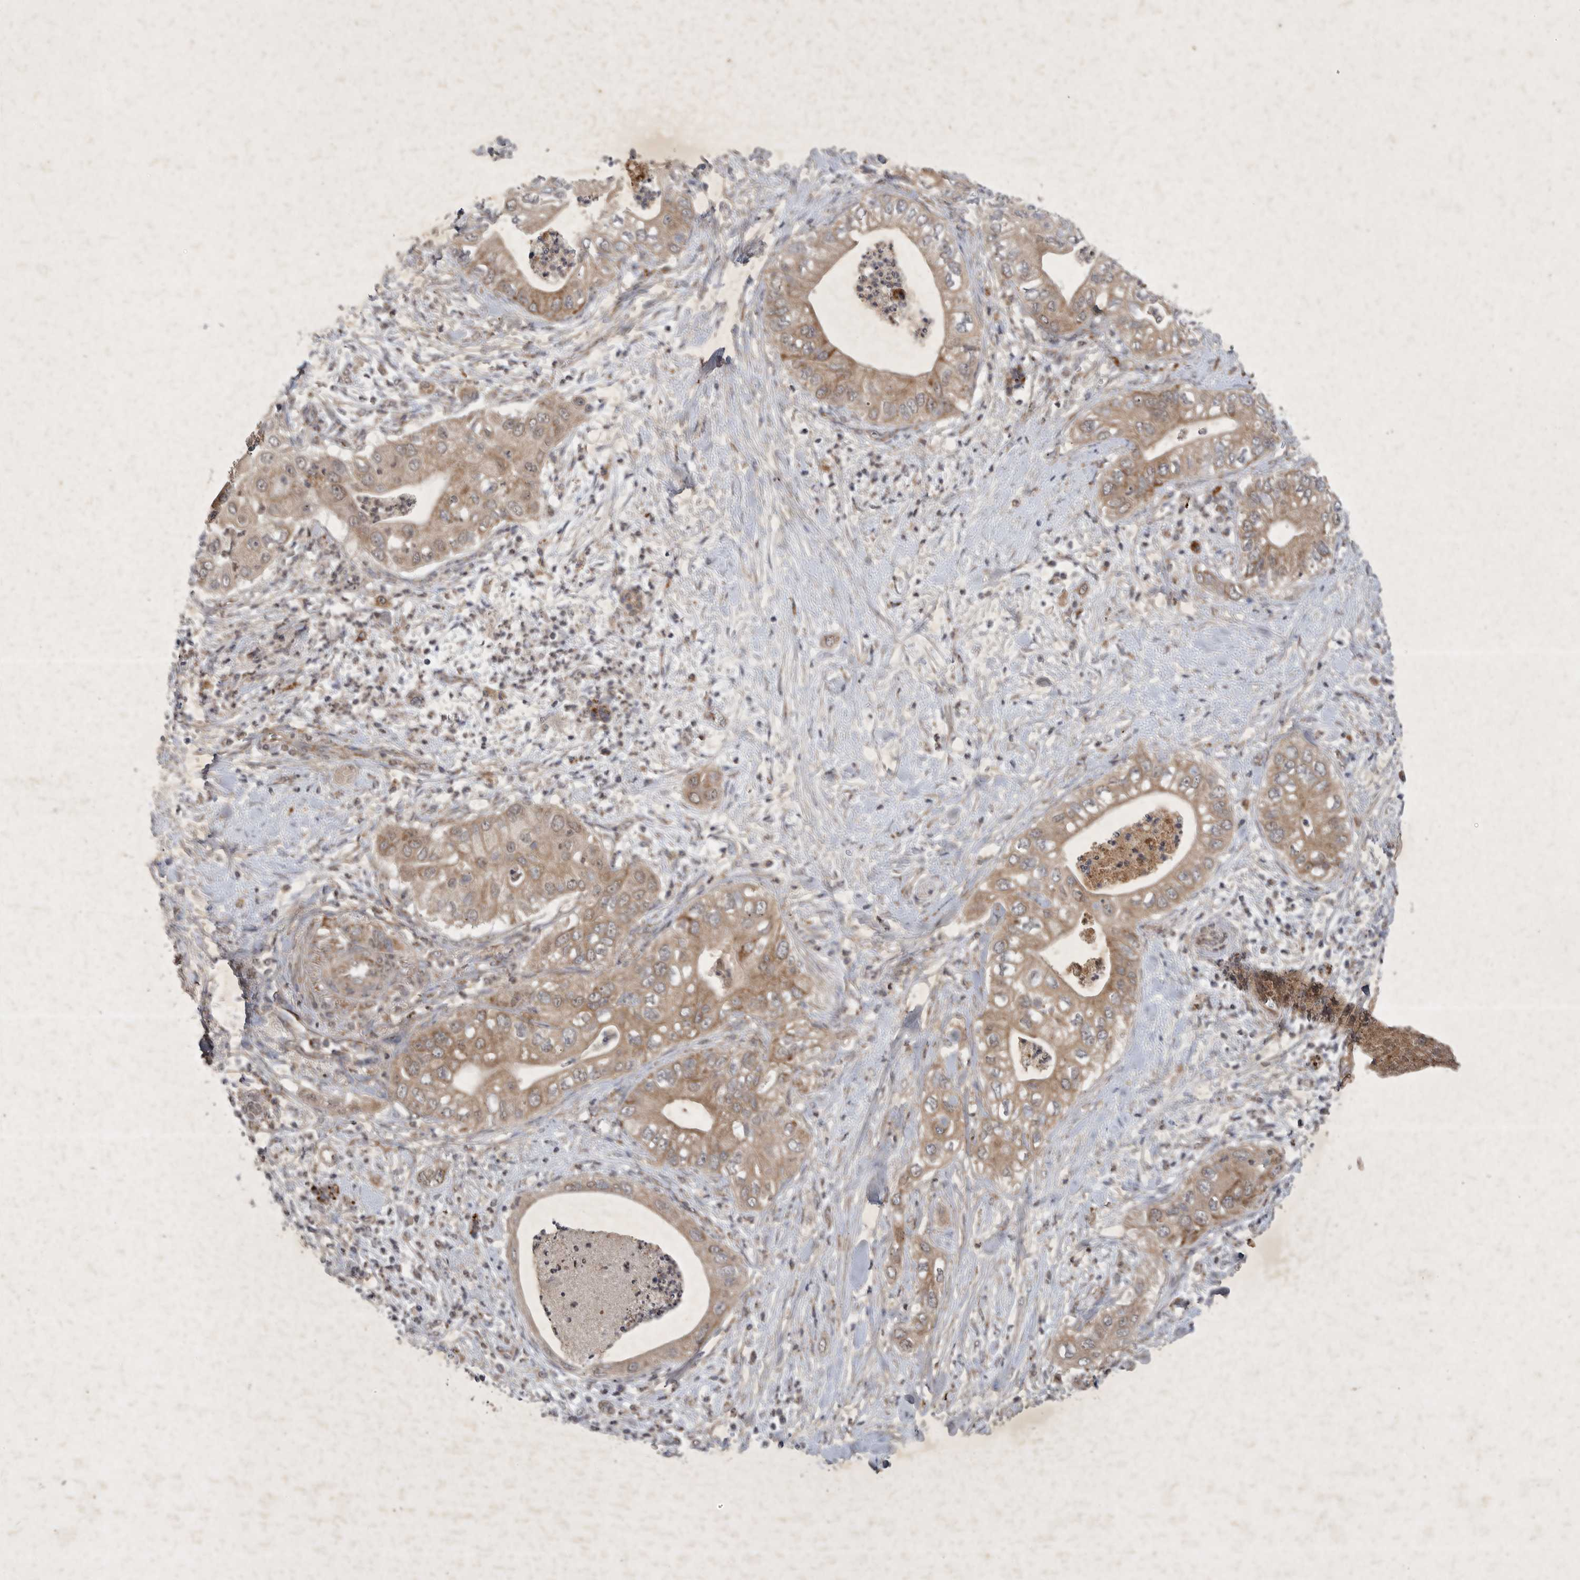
{"staining": {"intensity": "moderate", "quantity": ">75%", "location": "cytoplasmic/membranous"}, "tissue": "pancreatic cancer", "cell_type": "Tumor cells", "image_type": "cancer", "snomed": [{"axis": "morphology", "description": "Adenocarcinoma, NOS"}, {"axis": "topography", "description": "Pancreas"}], "caption": "Tumor cells show medium levels of moderate cytoplasmic/membranous staining in approximately >75% of cells in human pancreatic adenocarcinoma. (DAB IHC with brightfield microscopy, high magnification).", "gene": "DDR1", "patient": {"sex": "female", "age": 78}}